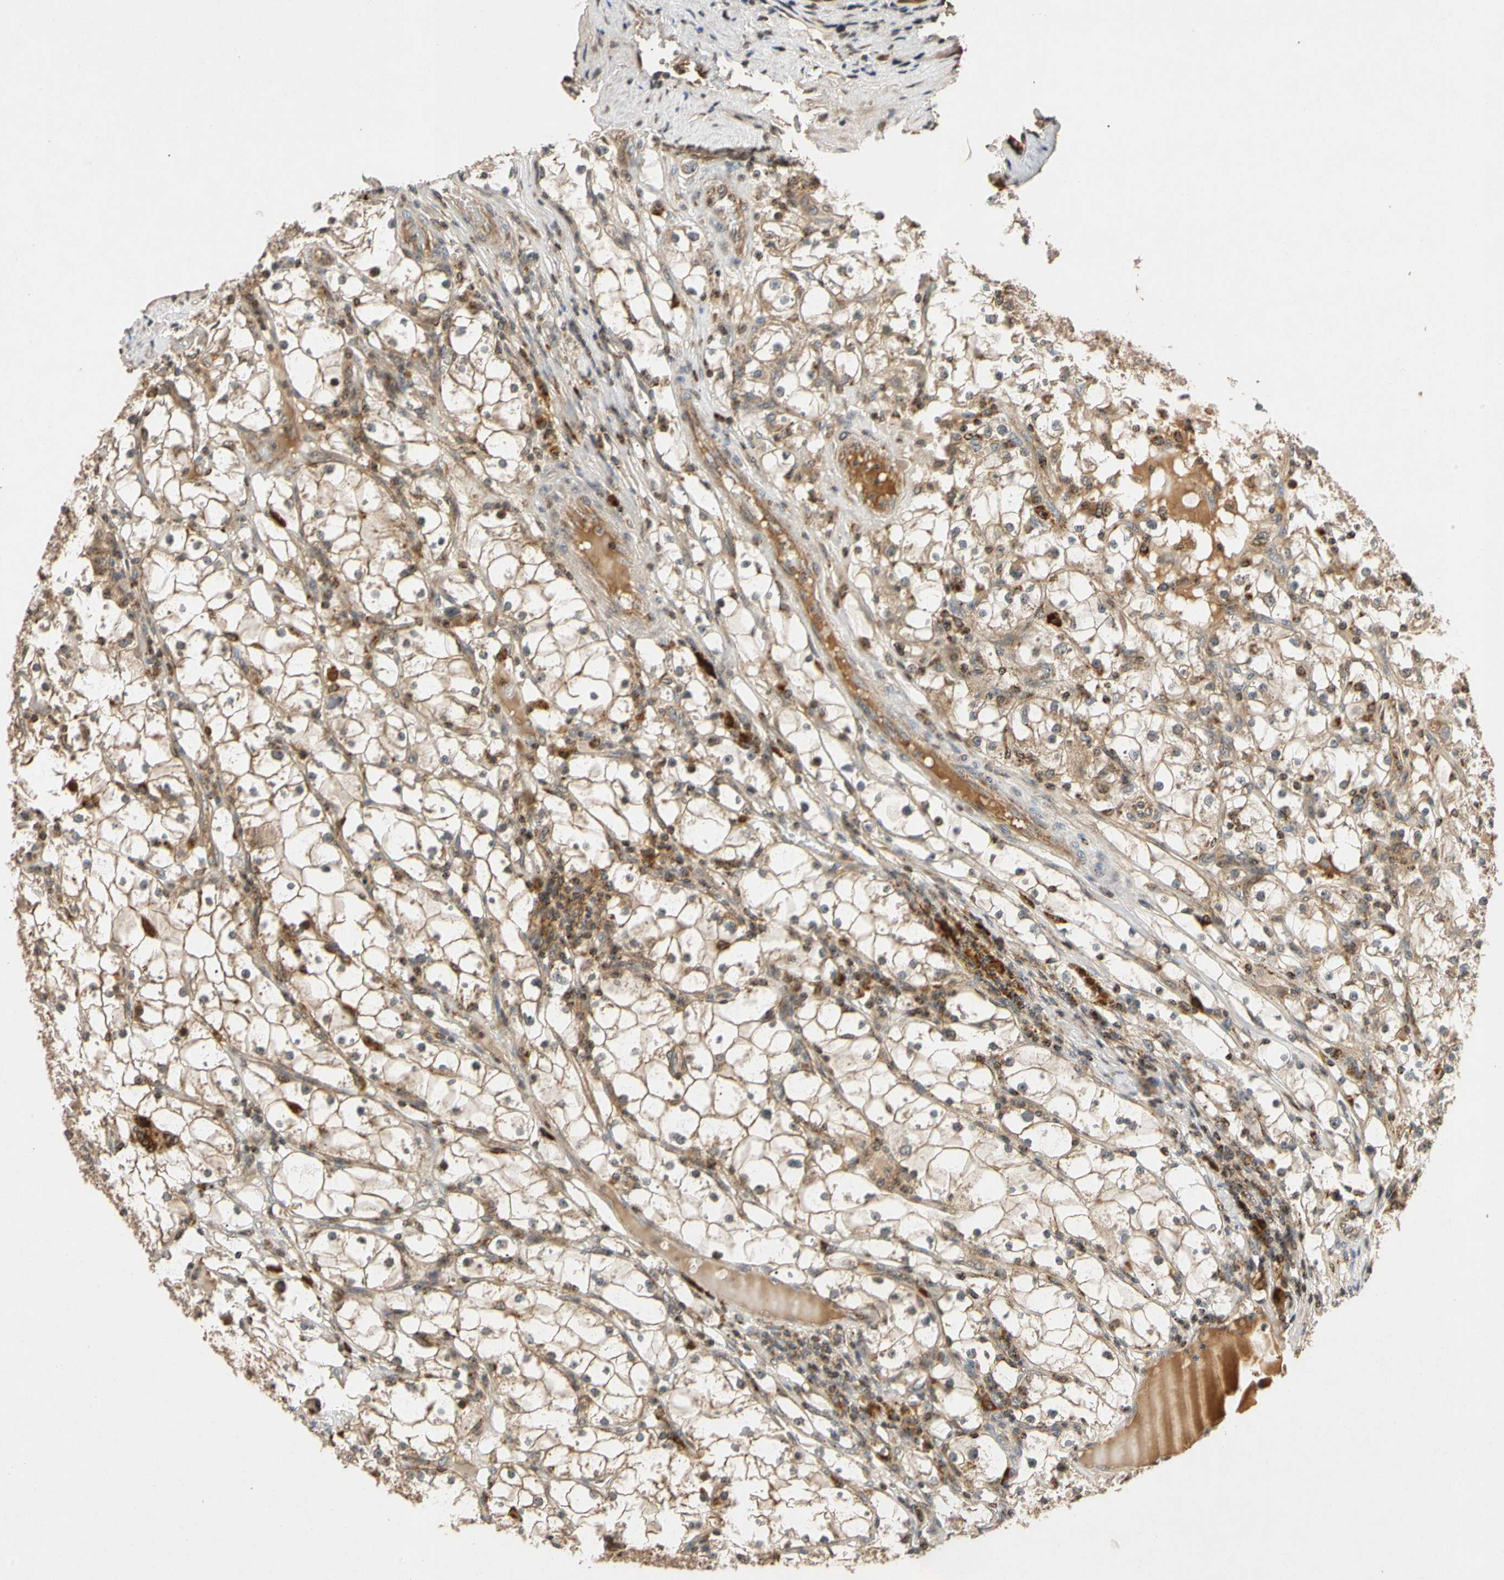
{"staining": {"intensity": "weak", "quantity": "25%-75%", "location": "cytoplasmic/membranous"}, "tissue": "renal cancer", "cell_type": "Tumor cells", "image_type": "cancer", "snomed": [{"axis": "morphology", "description": "Adenocarcinoma, NOS"}, {"axis": "topography", "description": "Kidney"}], "caption": "Renal cancer (adenocarcinoma) was stained to show a protein in brown. There is low levels of weak cytoplasmic/membranous expression in about 25%-75% of tumor cells.", "gene": "MRPS22", "patient": {"sex": "male", "age": 56}}